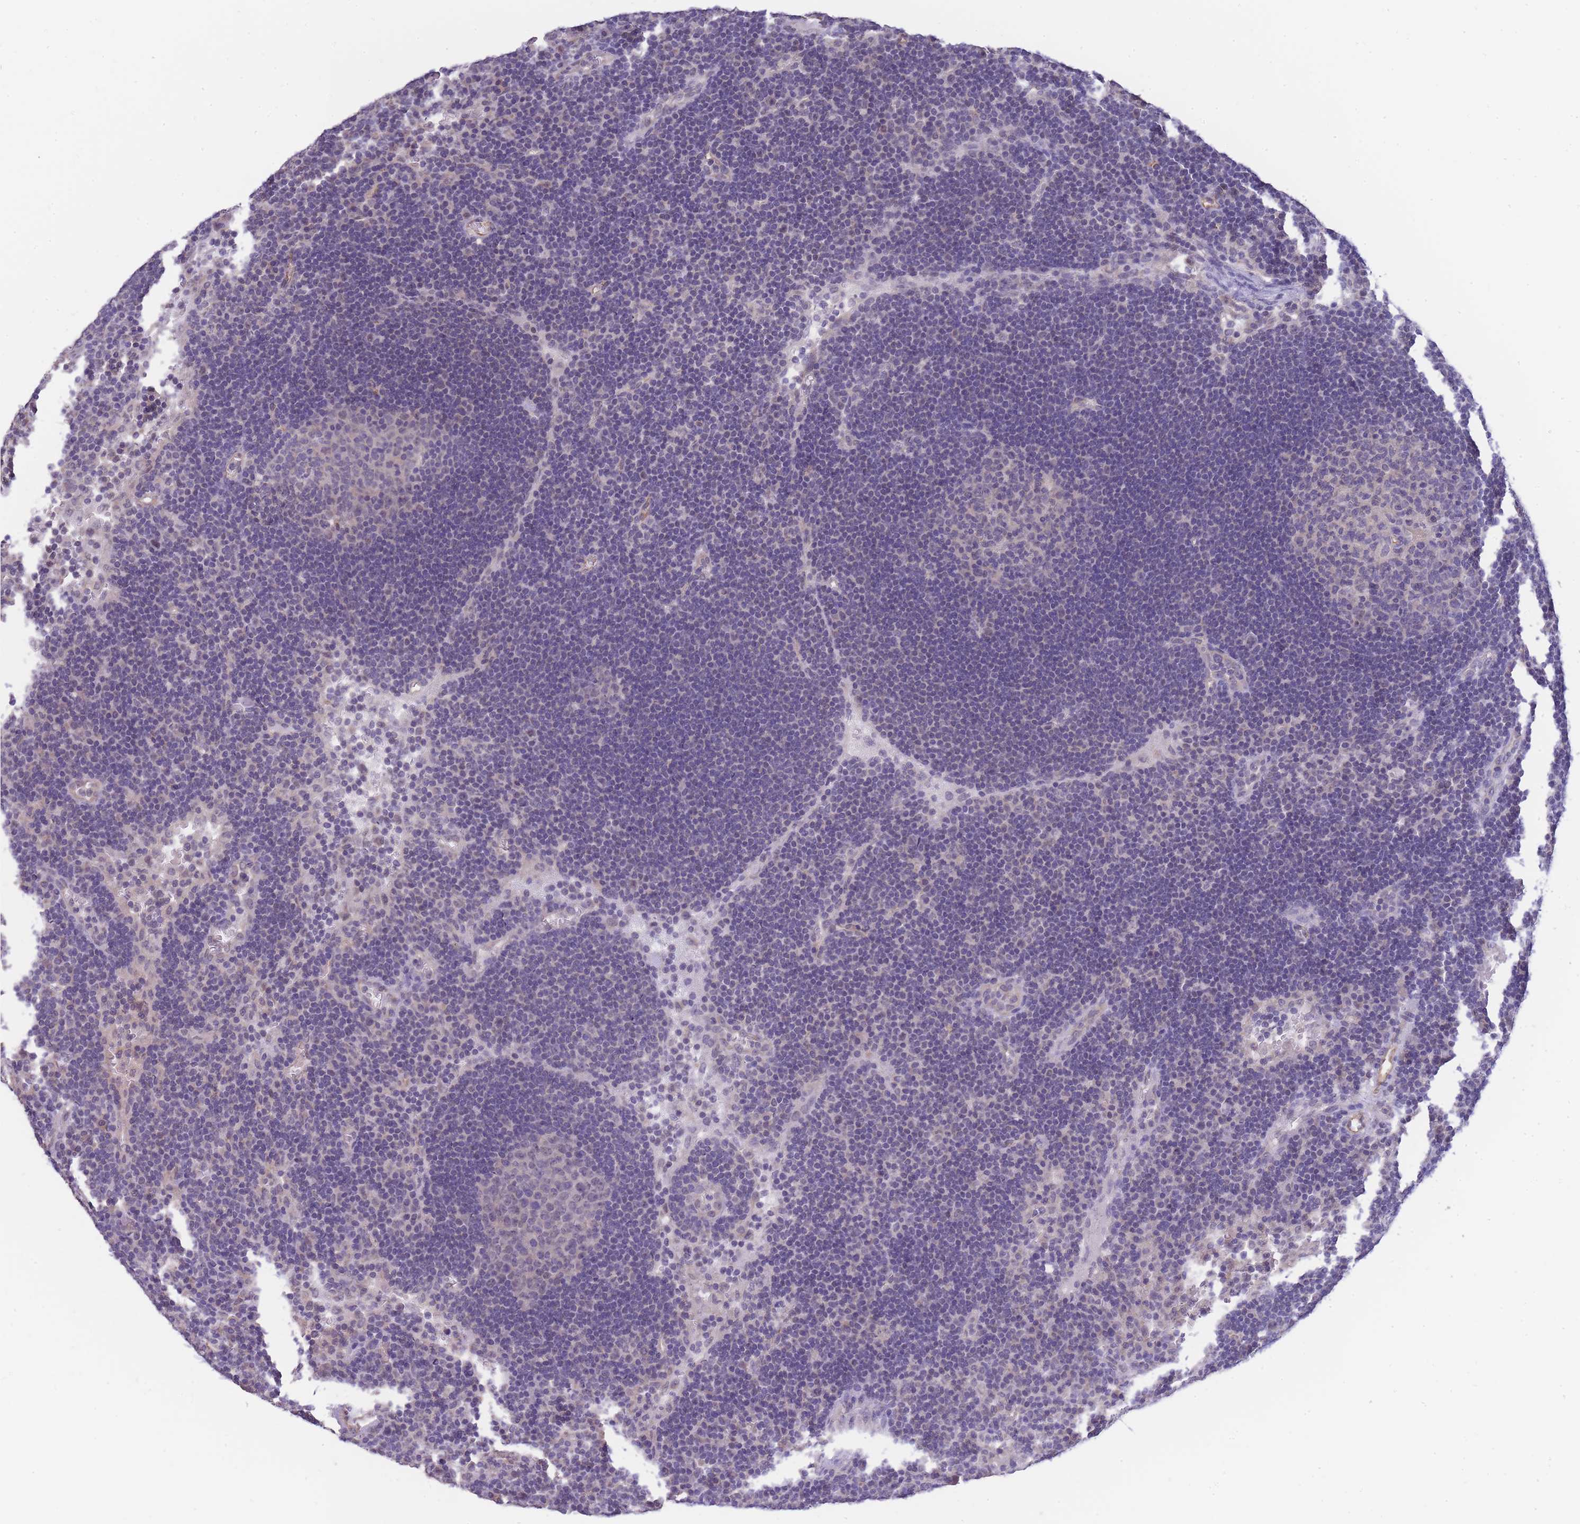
{"staining": {"intensity": "negative", "quantity": "none", "location": "none"}, "tissue": "lymph node", "cell_type": "Germinal center cells", "image_type": "normal", "snomed": [{"axis": "morphology", "description": "Normal tissue, NOS"}, {"axis": "topography", "description": "Lymph node"}], "caption": "Immunohistochemistry histopathology image of normal lymph node: human lymph node stained with DAB reveals no significant protein positivity in germinal center cells.", "gene": "C19orf25", "patient": {"sex": "male", "age": 62}}